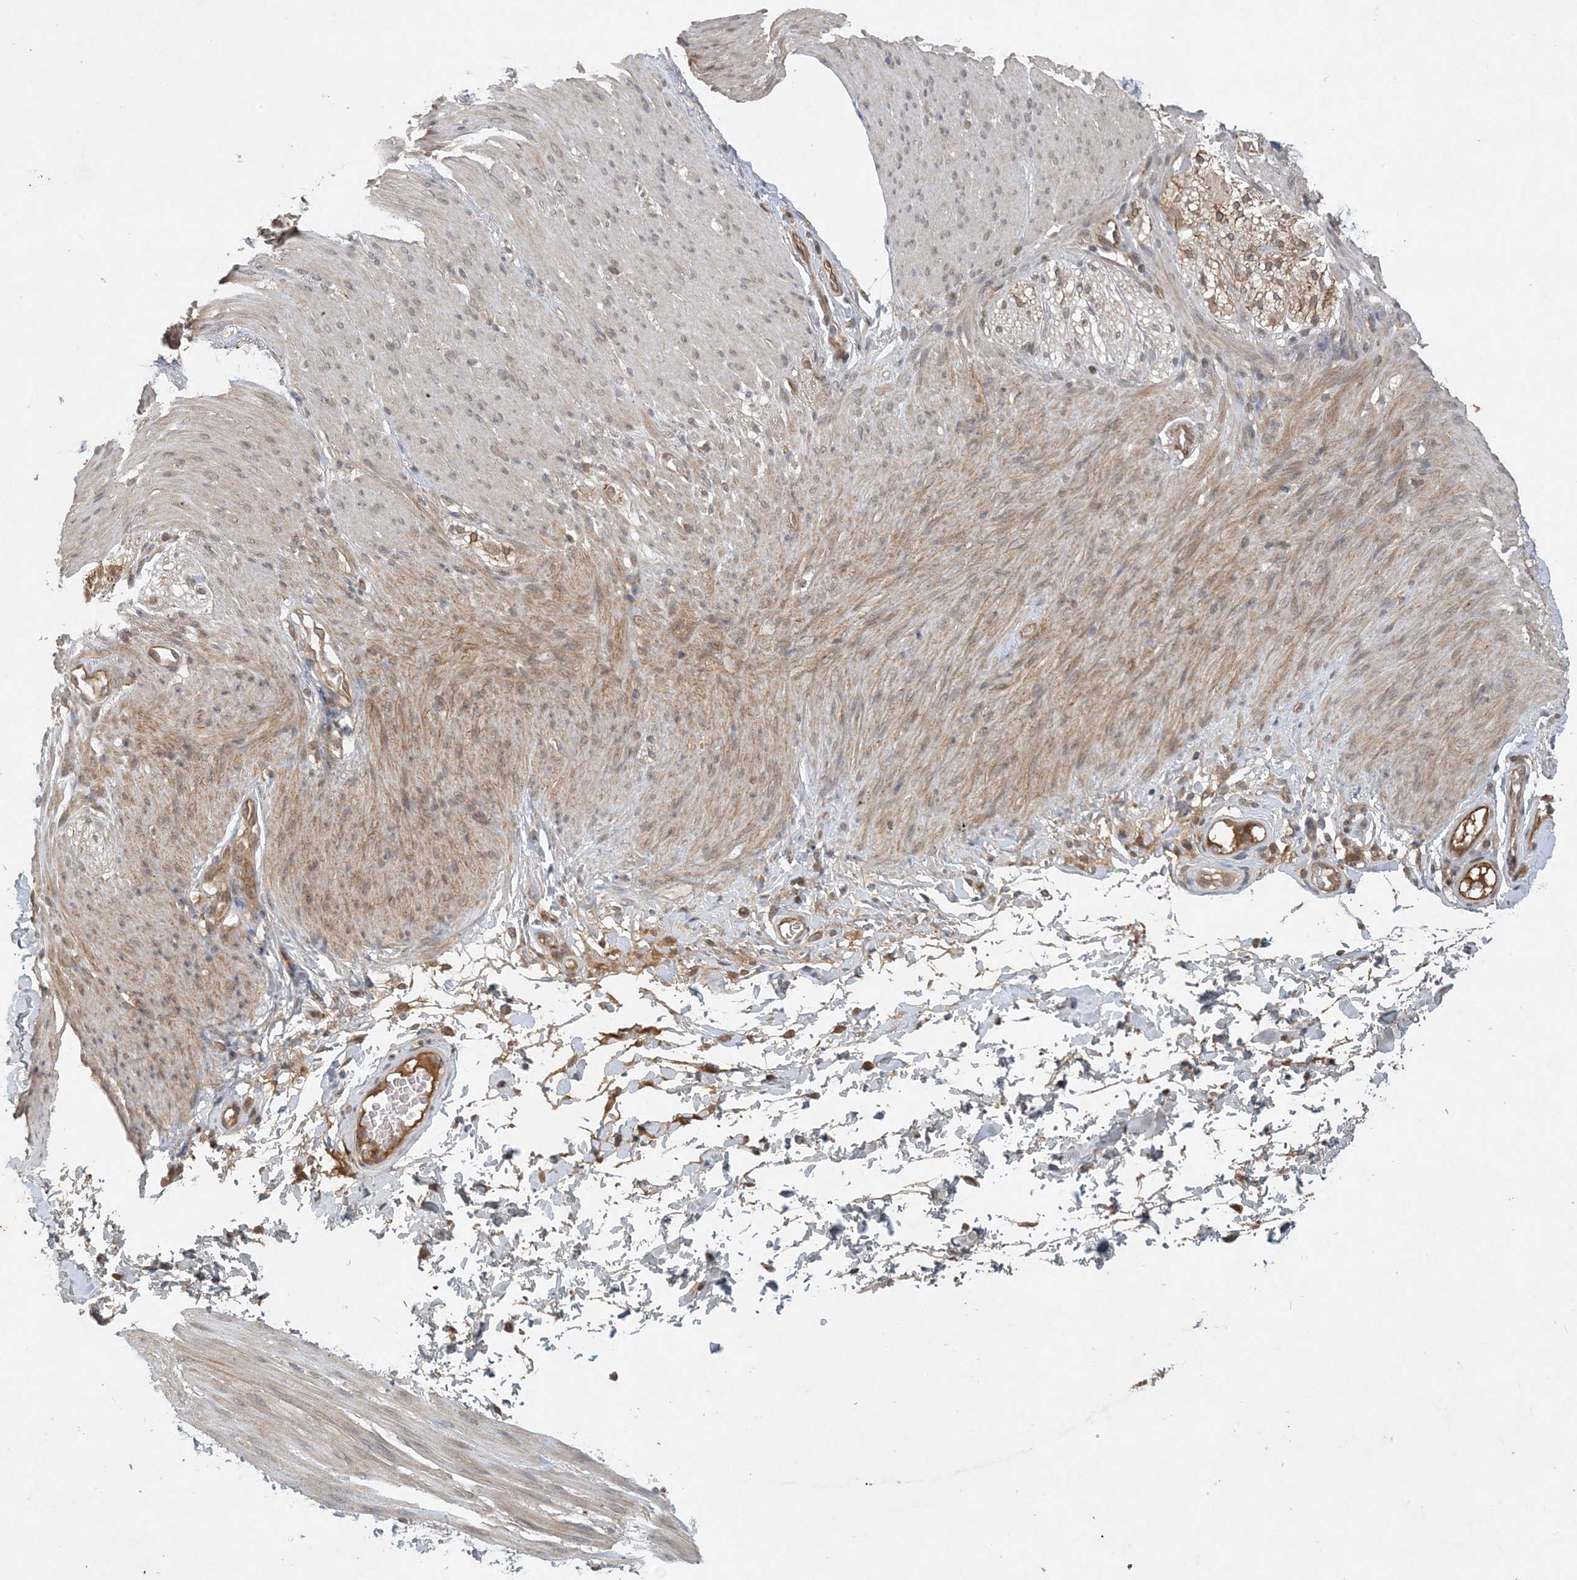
{"staining": {"intensity": "weak", "quantity": "25%-75%", "location": "cytoplasmic/membranous"}, "tissue": "adipose tissue", "cell_type": "Adipocytes", "image_type": "normal", "snomed": [{"axis": "morphology", "description": "Normal tissue, NOS"}, {"axis": "topography", "description": "Colon"}, {"axis": "topography", "description": "Peripheral nerve tissue"}], "caption": "Benign adipose tissue was stained to show a protein in brown. There is low levels of weak cytoplasmic/membranous expression in about 25%-75% of adipocytes. The protein of interest is stained brown, and the nuclei are stained in blue (DAB (3,3'-diaminobenzidine) IHC with brightfield microscopy, high magnification).", "gene": "ZCCHC4", "patient": {"sex": "female", "age": 61}}